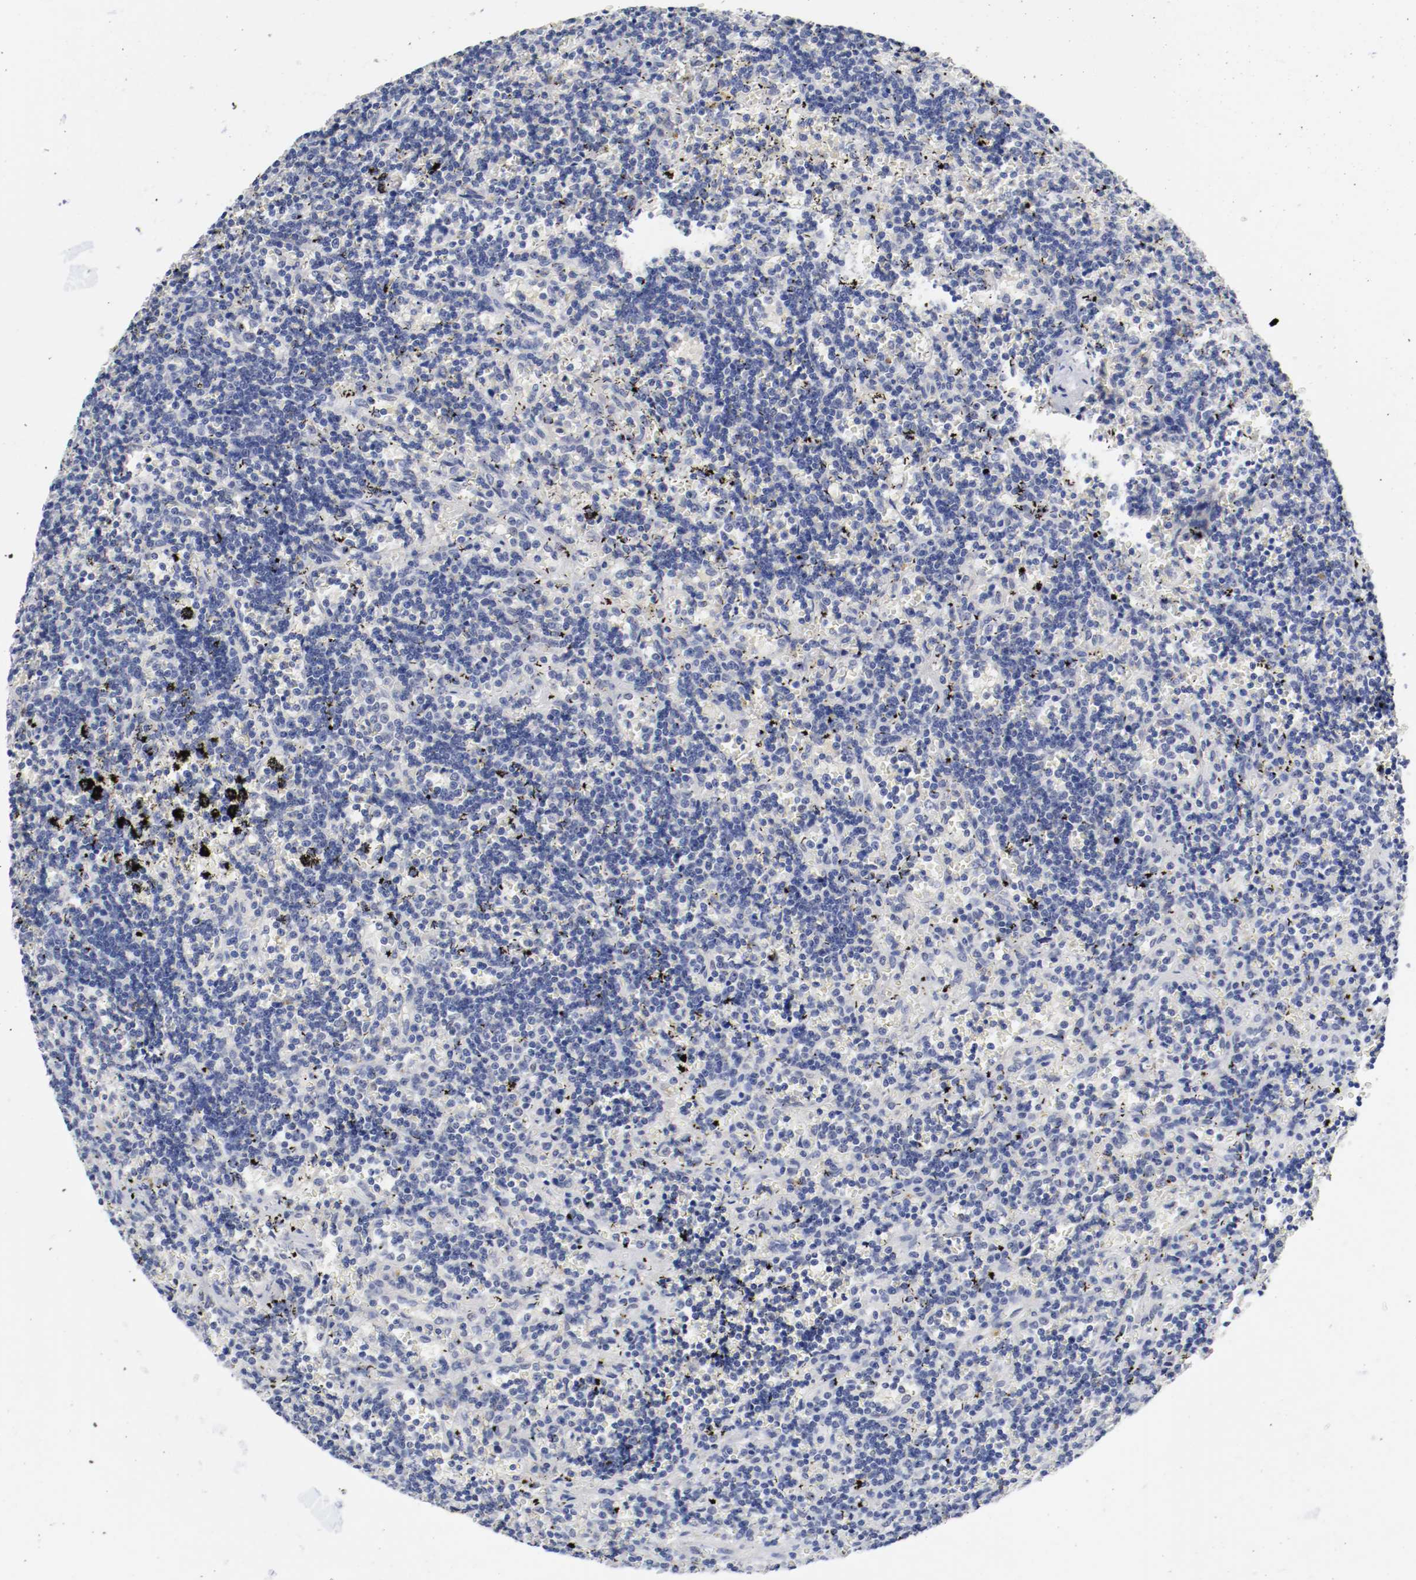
{"staining": {"intensity": "negative", "quantity": "none", "location": "none"}, "tissue": "lymphoma", "cell_type": "Tumor cells", "image_type": "cancer", "snomed": [{"axis": "morphology", "description": "Malignant lymphoma, non-Hodgkin's type, Low grade"}, {"axis": "topography", "description": "Spleen"}], "caption": "Photomicrograph shows no protein expression in tumor cells of low-grade malignant lymphoma, non-Hodgkin's type tissue.", "gene": "FOSL2", "patient": {"sex": "male", "age": 60}}